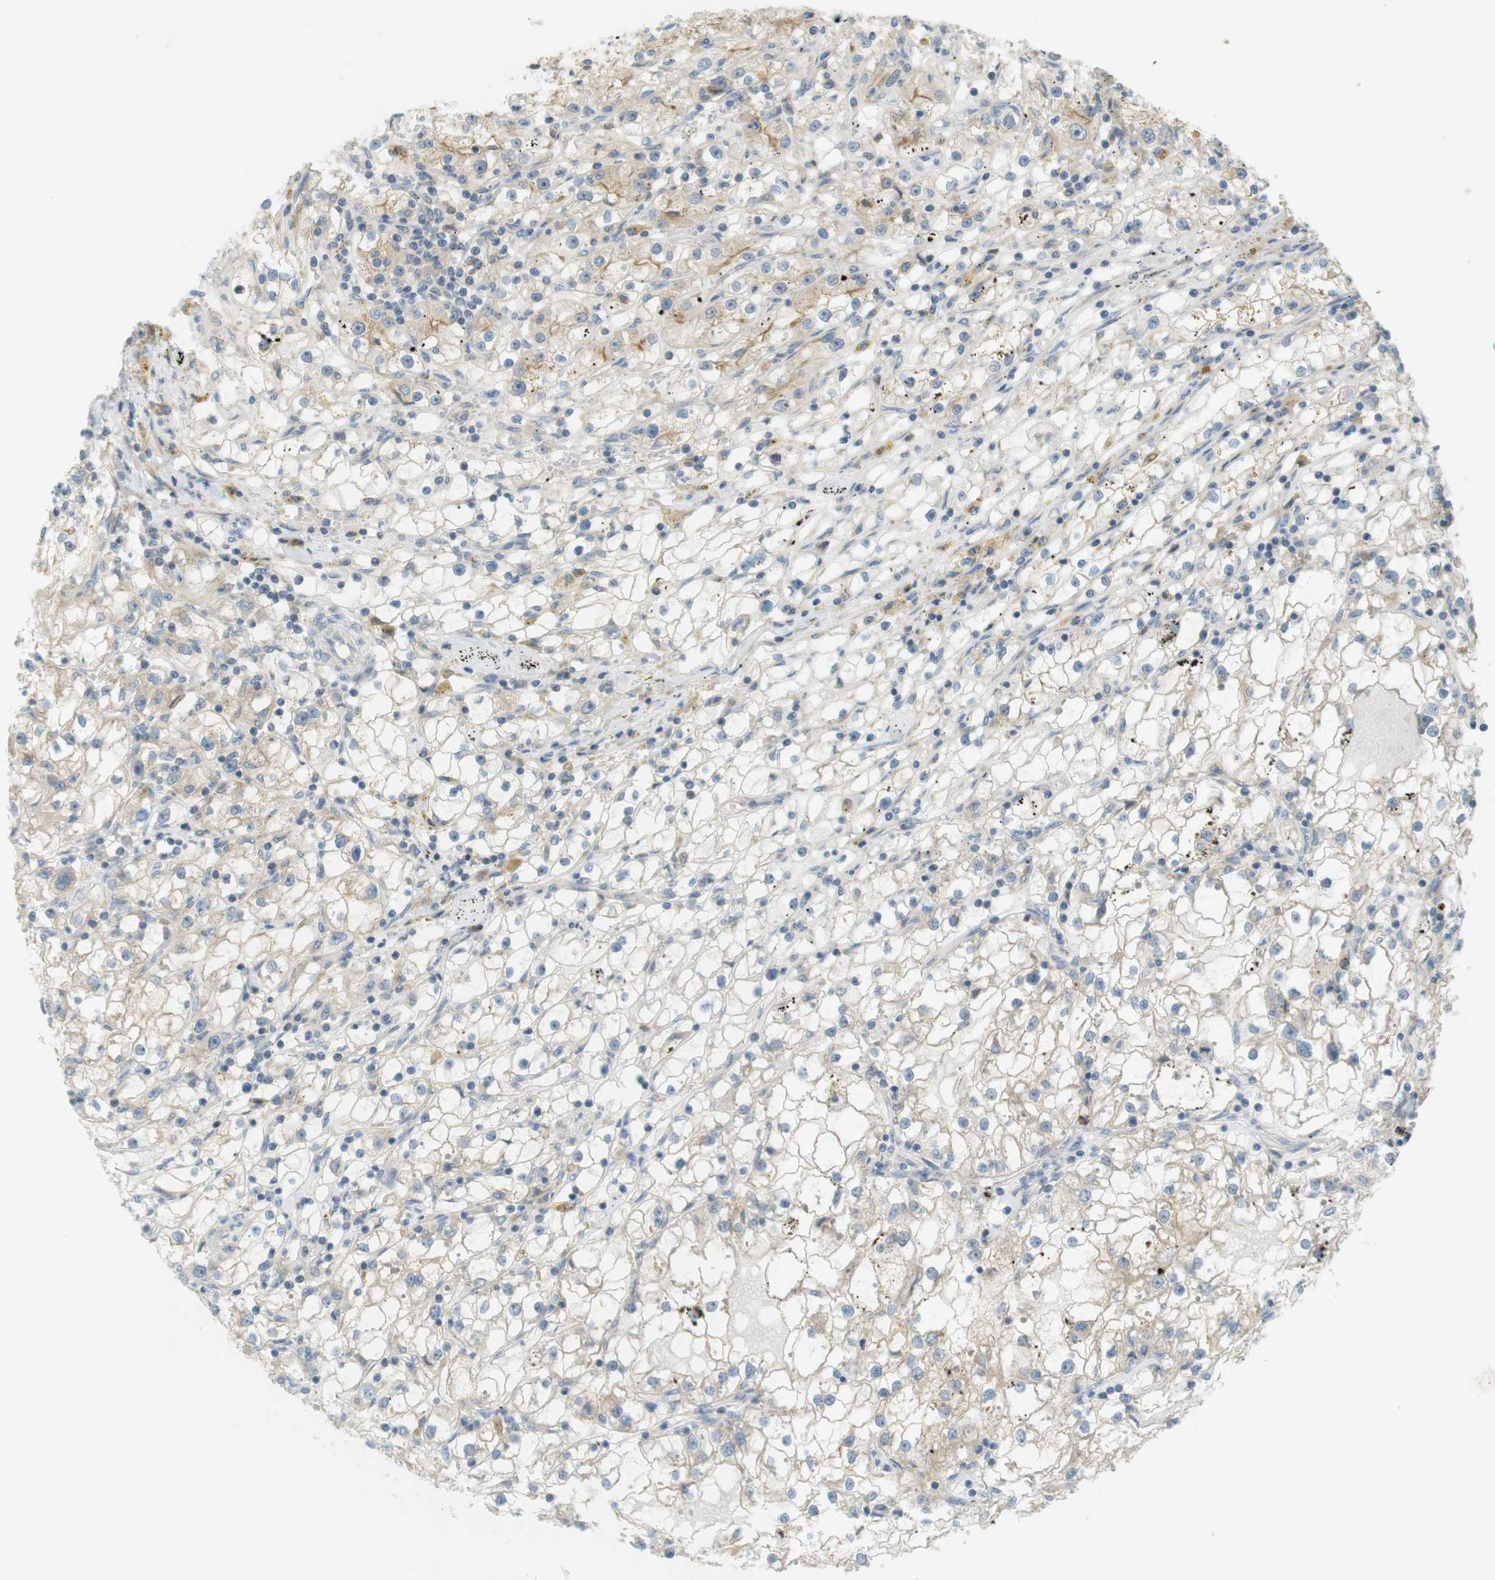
{"staining": {"intensity": "weak", "quantity": "25%-75%", "location": "cytoplasmic/membranous"}, "tissue": "renal cancer", "cell_type": "Tumor cells", "image_type": "cancer", "snomed": [{"axis": "morphology", "description": "Adenocarcinoma, NOS"}, {"axis": "topography", "description": "Kidney"}], "caption": "Weak cytoplasmic/membranous protein positivity is identified in approximately 25%-75% of tumor cells in renal cancer. (Stains: DAB in brown, nuclei in blue, Microscopy: brightfield microscopy at high magnification).", "gene": "CLRN3", "patient": {"sex": "male", "age": 56}}